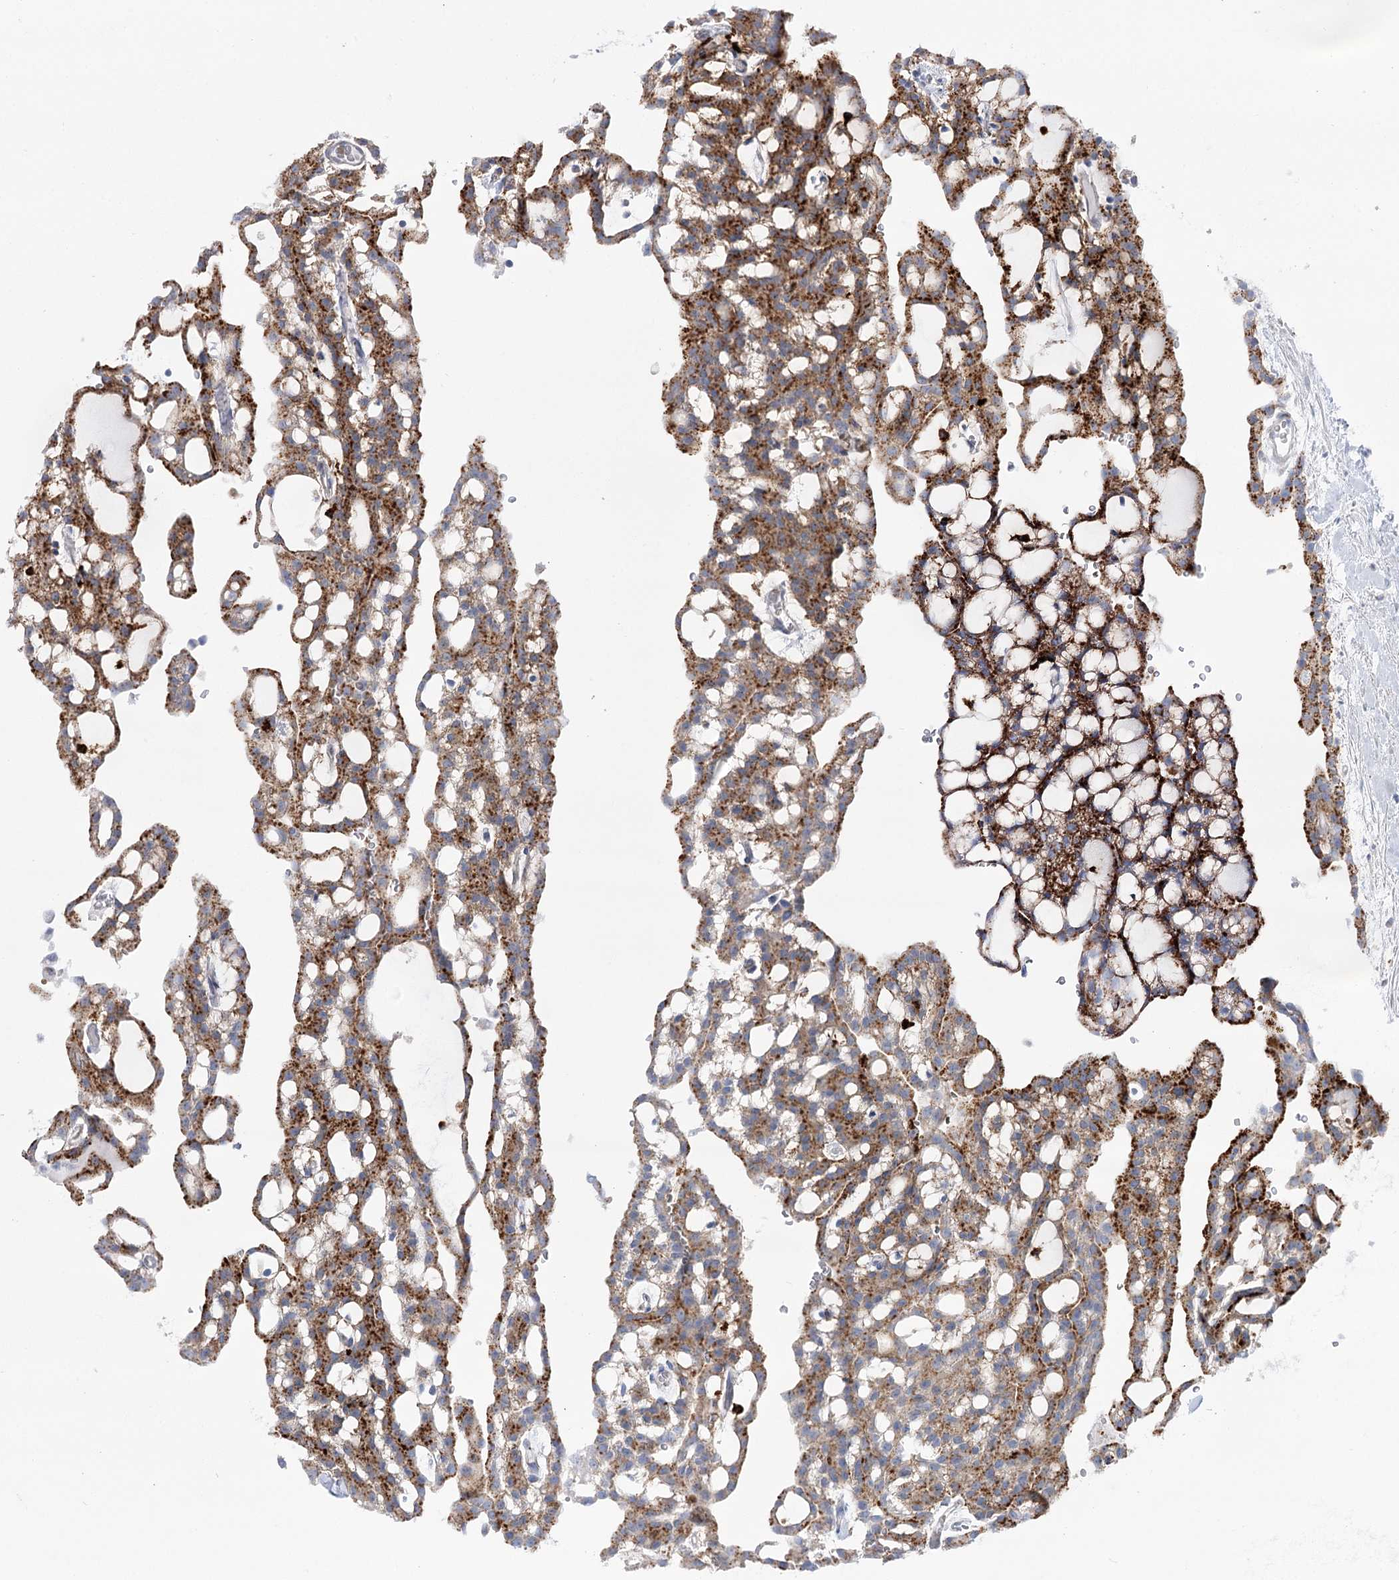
{"staining": {"intensity": "strong", "quantity": ">75%", "location": "cytoplasmic/membranous"}, "tissue": "renal cancer", "cell_type": "Tumor cells", "image_type": "cancer", "snomed": [{"axis": "morphology", "description": "Adenocarcinoma, NOS"}, {"axis": "topography", "description": "Kidney"}], "caption": "High-power microscopy captured an immunohistochemistry (IHC) photomicrograph of renal cancer, revealing strong cytoplasmic/membranous positivity in approximately >75% of tumor cells. (IHC, brightfield microscopy, high magnification).", "gene": "SIAE", "patient": {"sex": "male", "age": 63}}